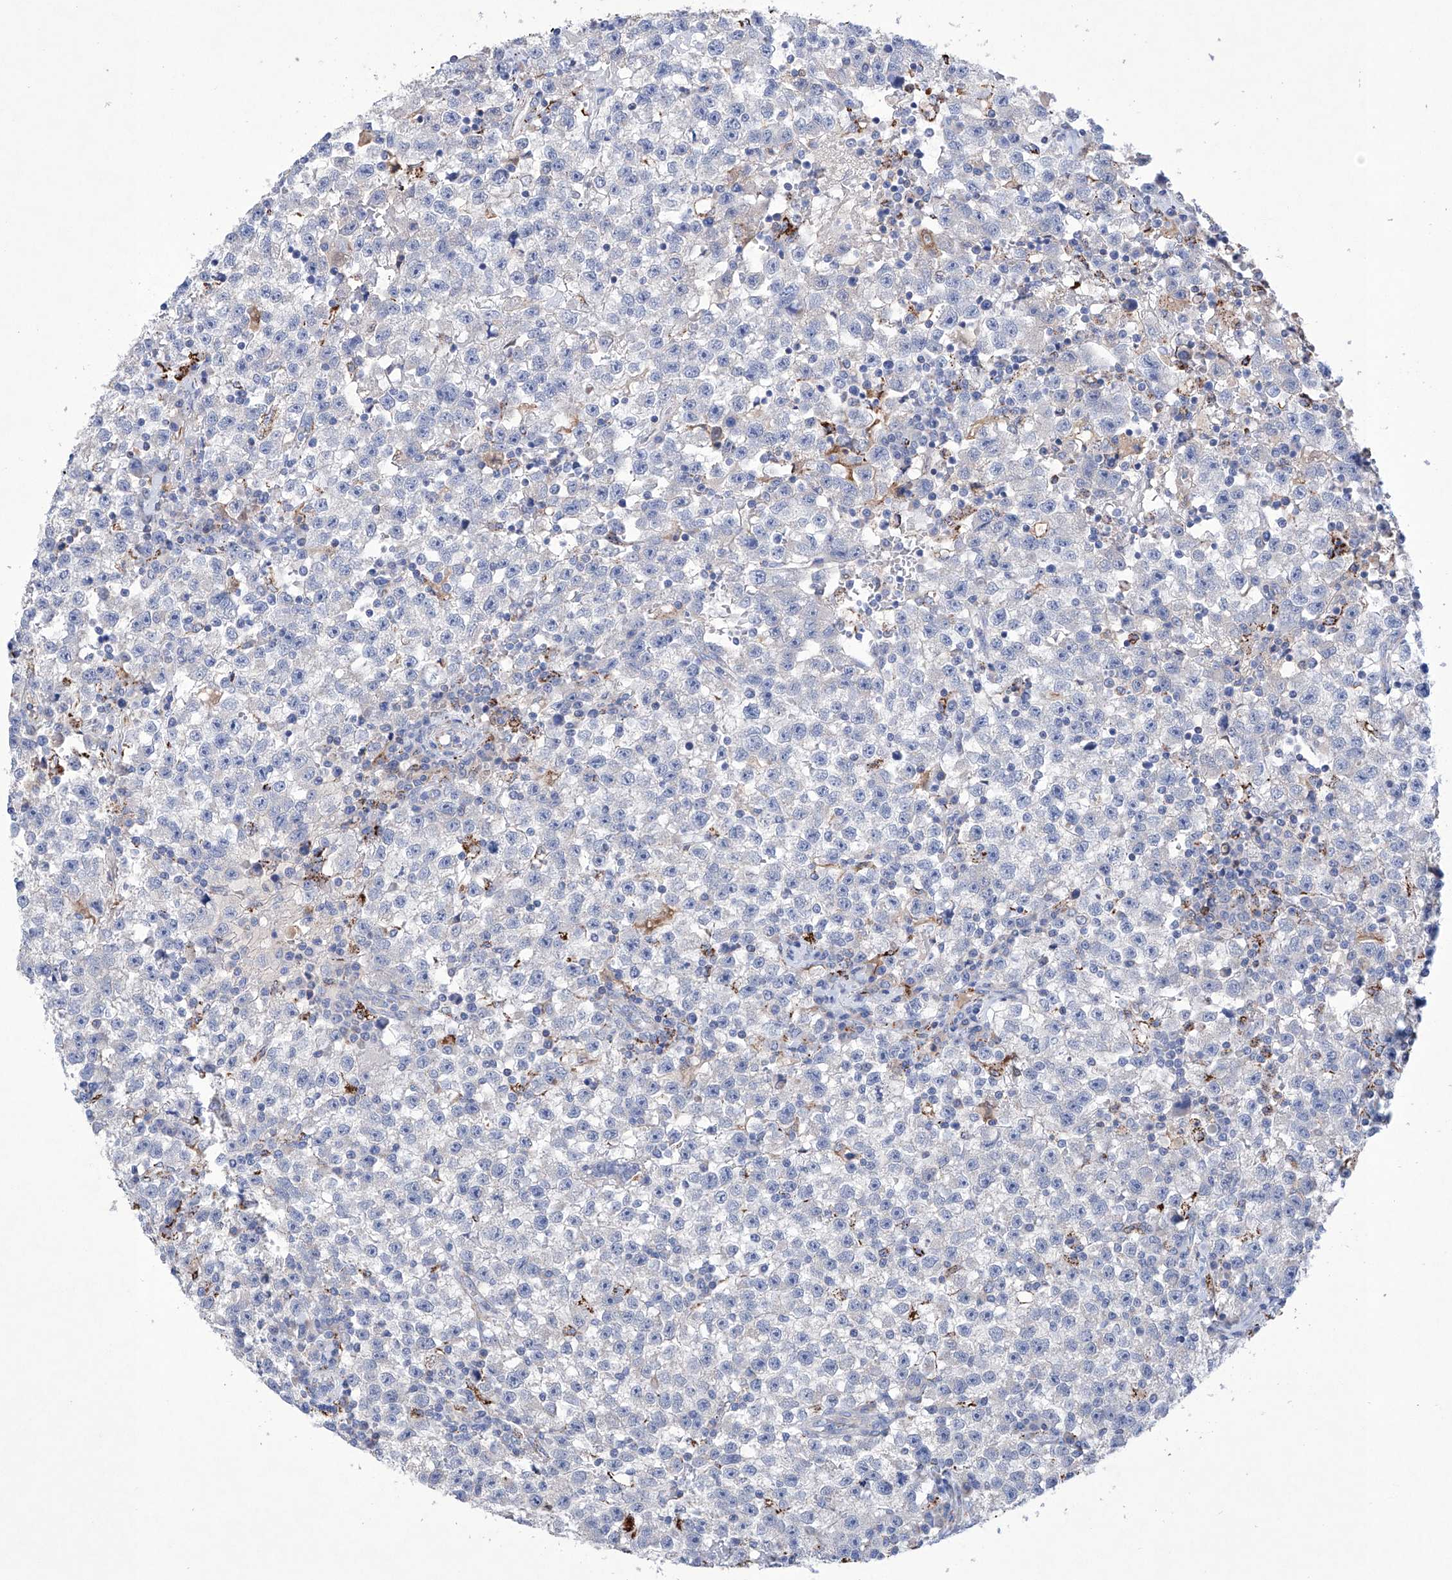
{"staining": {"intensity": "negative", "quantity": "none", "location": "none"}, "tissue": "testis cancer", "cell_type": "Tumor cells", "image_type": "cancer", "snomed": [{"axis": "morphology", "description": "Seminoma, NOS"}, {"axis": "topography", "description": "Testis"}], "caption": "A histopathology image of human seminoma (testis) is negative for staining in tumor cells. The staining is performed using DAB brown chromogen with nuclei counter-stained in using hematoxylin.", "gene": "NRROS", "patient": {"sex": "male", "age": 22}}